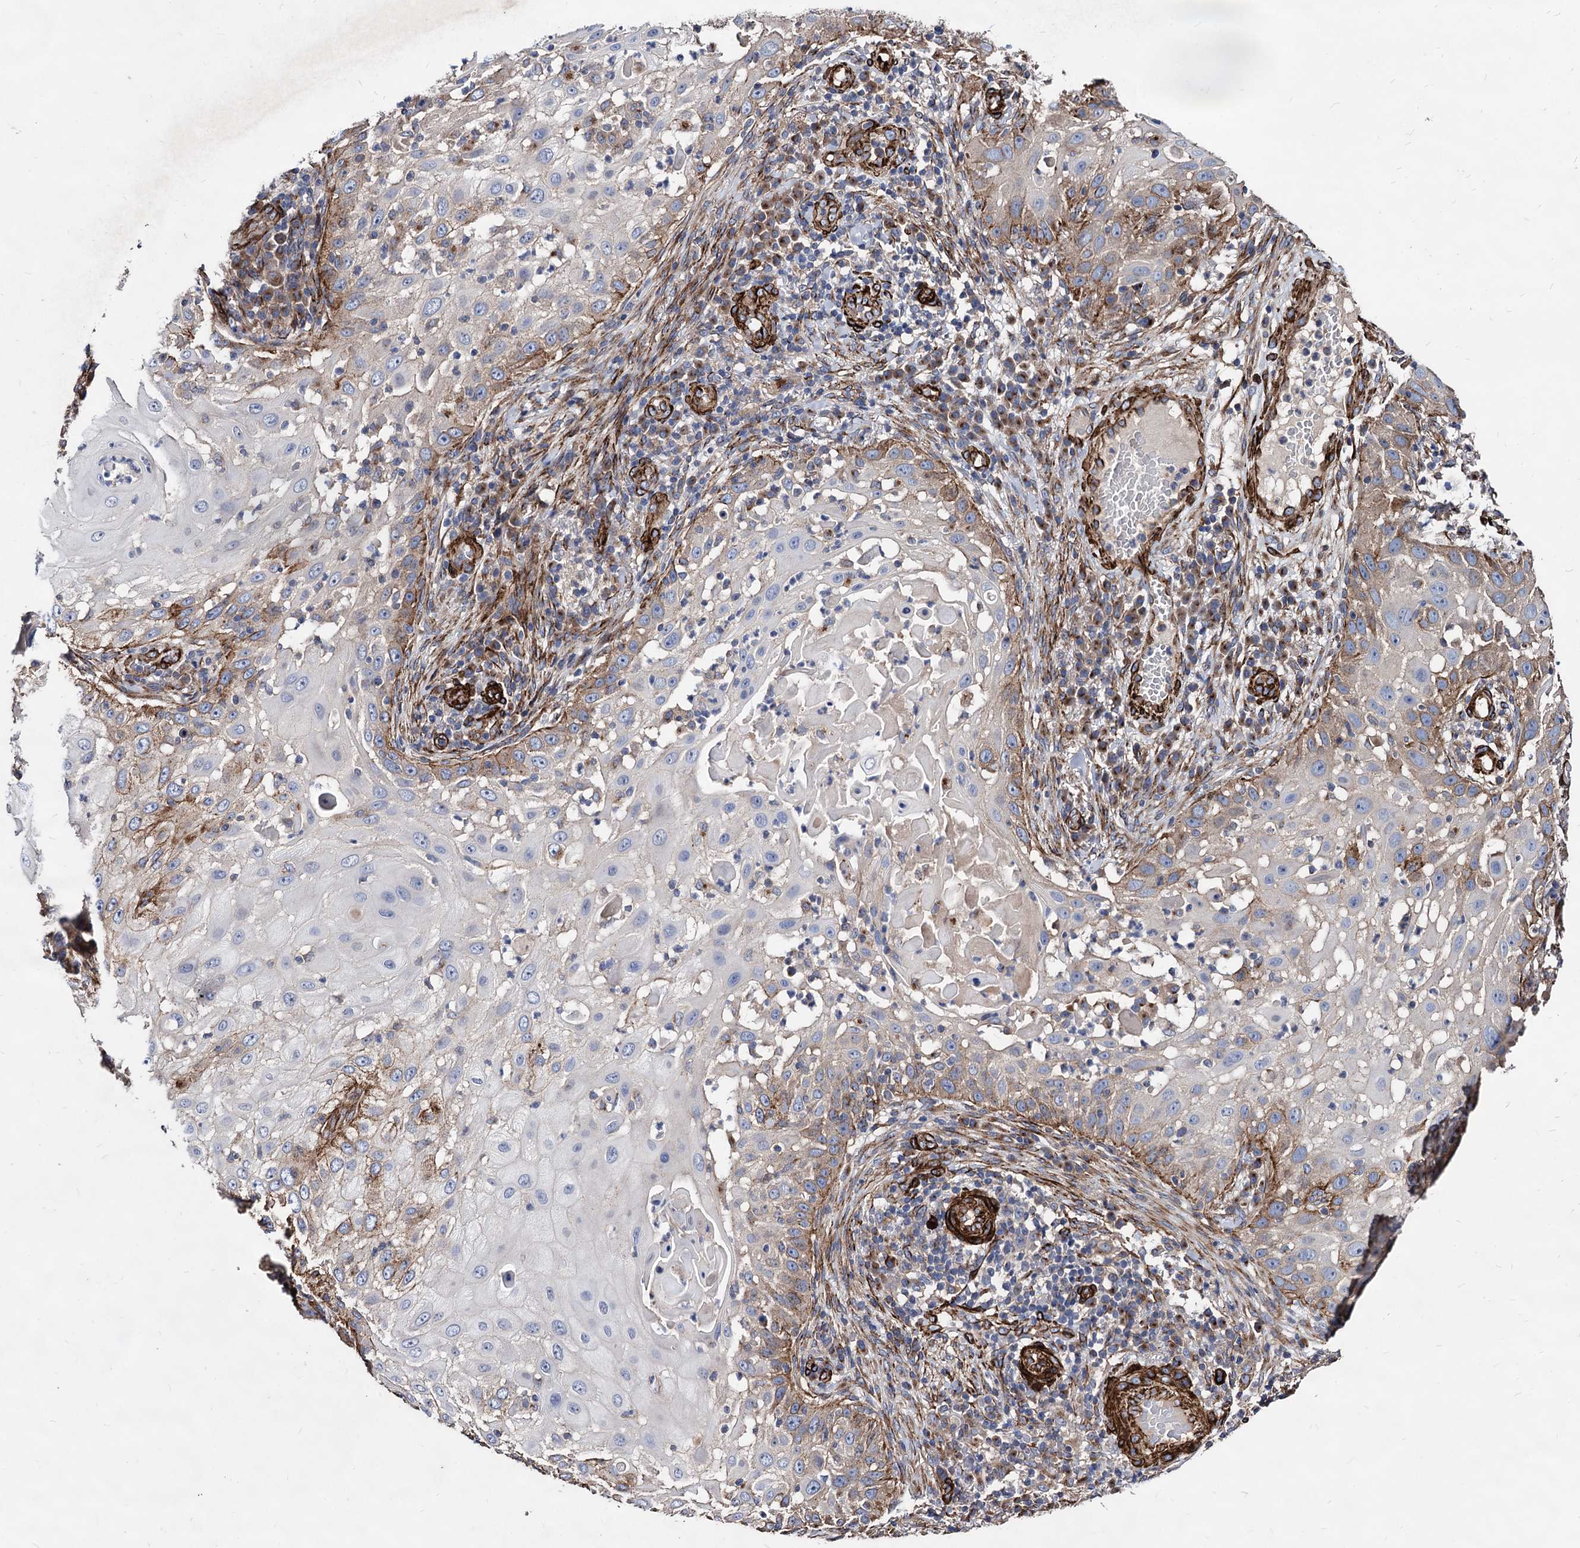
{"staining": {"intensity": "moderate", "quantity": "<25%", "location": "cytoplasmic/membranous"}, "tissue": "skin cancer", "cell_type": "Tumor cells", "image_type": "cancer", "snomed": [{"axis": "morphology", "description": "Squamous cell carcinoma, NOS"}, {"axis": "topography", "description": "Skin"}], "caption": "Skin cancer (squamous cell carcinoma) stained with DAB immunohistochemistry displays low levels of moderate cytoplasmic/membranous staining in approximately <25% of tumor cells.", "gene": "WDR11", "patient": {"sex": "female", "age": 44}}